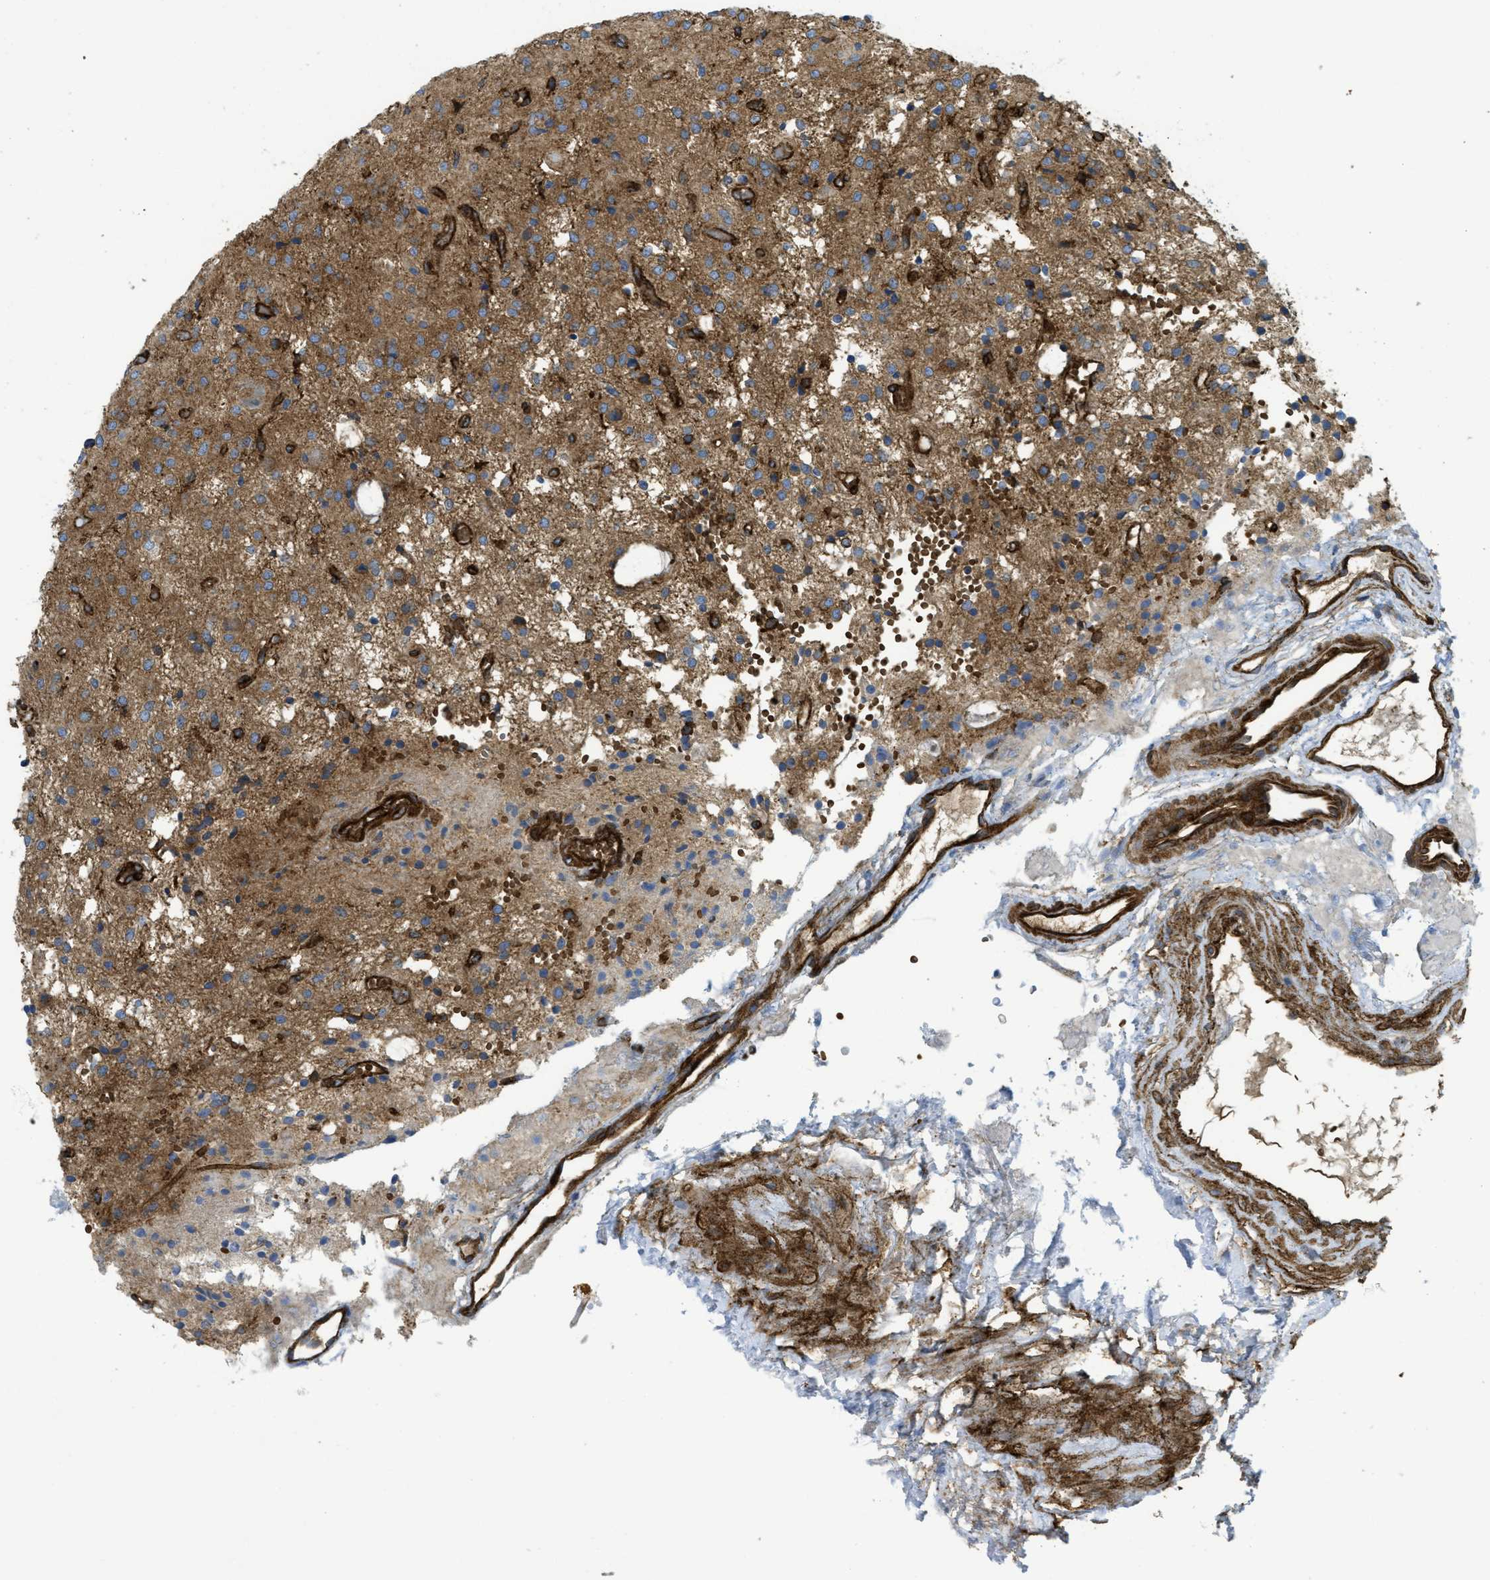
{"staining": {"intensity": "strong", "quantity": "25%-75%", "location": "cytoplasmic/membranous"}, "tissue": "glioma", "cell_type": "Tumor cells", "image_type": "cancer", "snomed": [{"axis": "morphology", "description": "Glioma, malignant, High grade"}, {"axis": "topography", "description": "Brain"}], "caption": "An image of malignant high-grade glioma stained for a protein displays strong cytoplasmic/membranous brown staining in tumor cells.", "gene": "HIP1", "patient": {"sex": "female", "age": 59}}